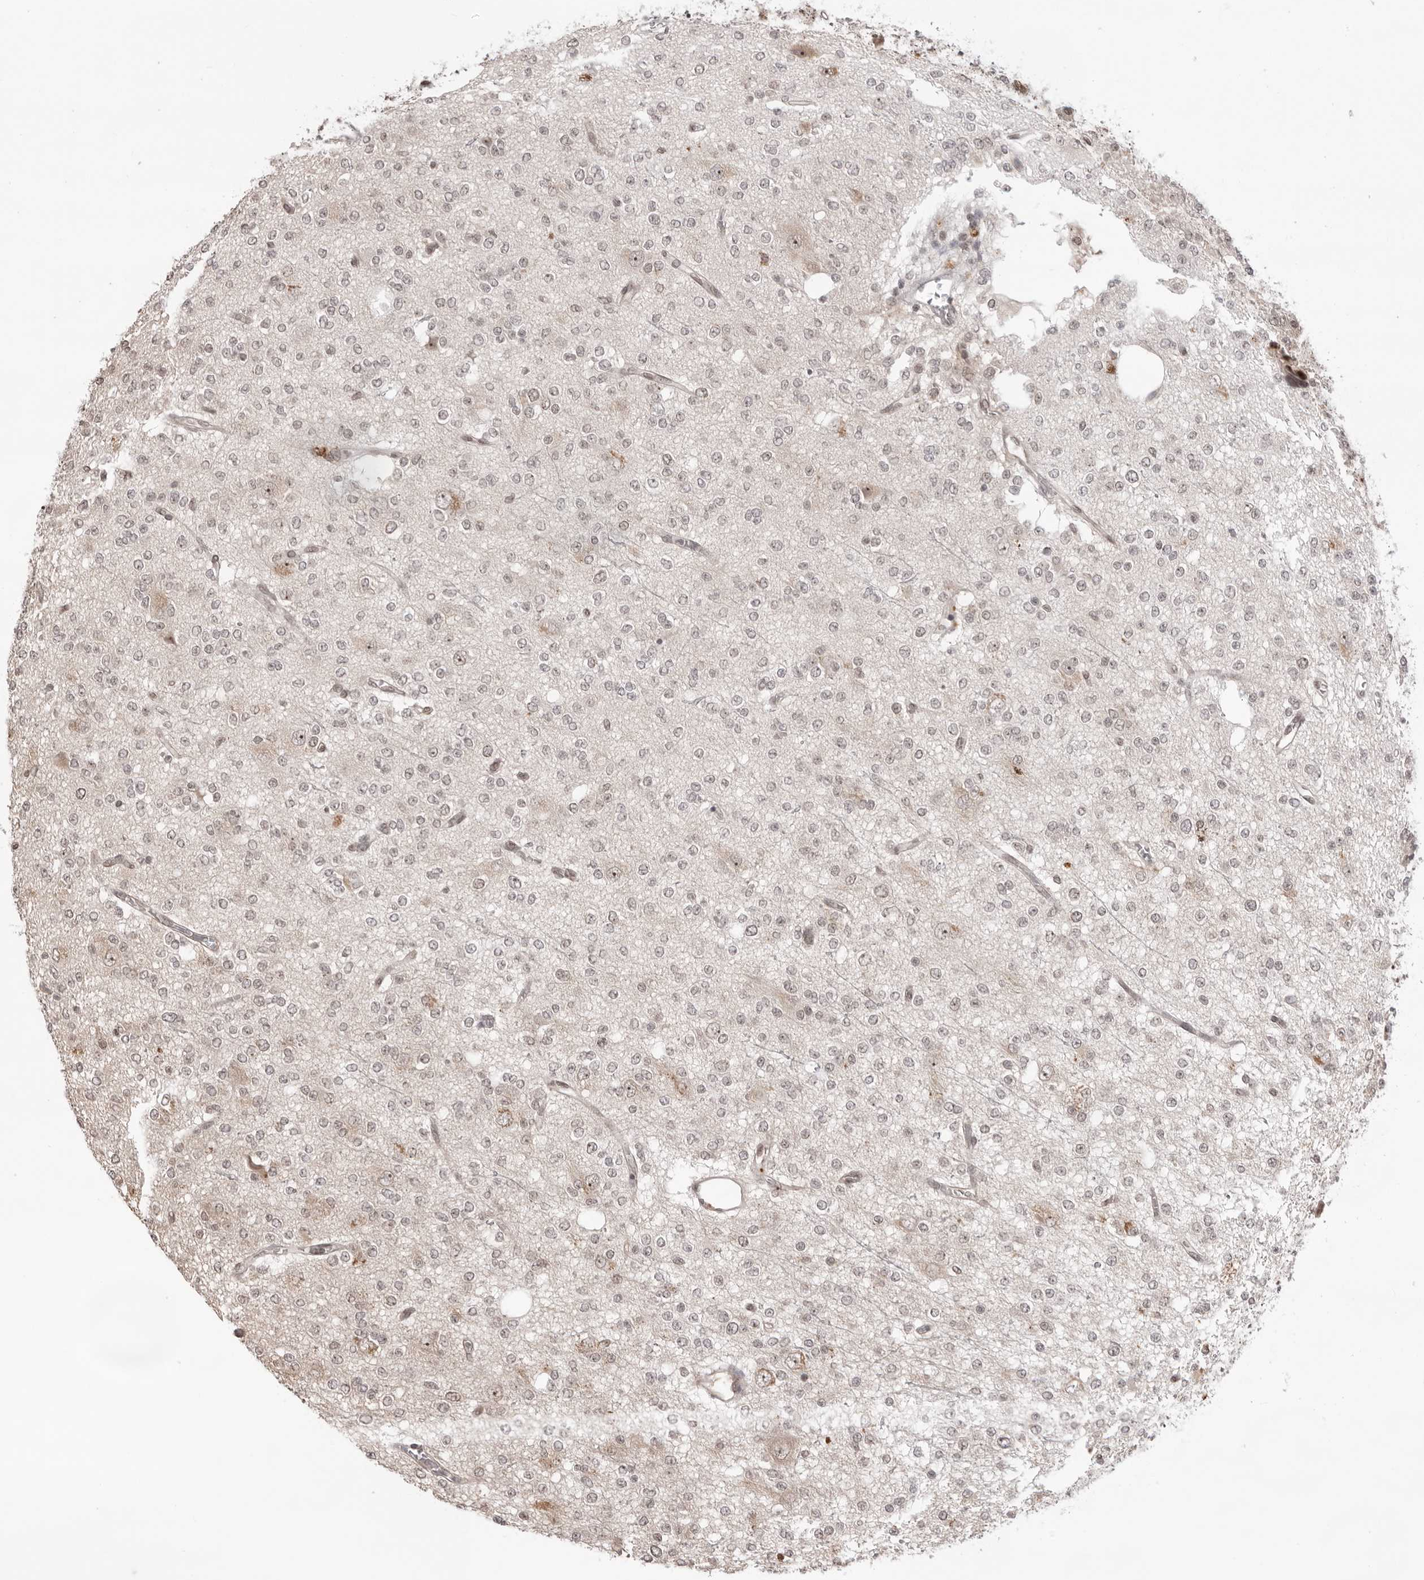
{"staining": {"intensity": "negative", "quantity": "none", "location": "none"}, "tissue": "glioma", "cell_type": "Tumor cells", "image_type": "cancer", "snomed": [{"axis": "morphology", "description": "Glioma, malignant, Low grade"}, {"axis": "topography", "description": "Brain"}], "caption": "Immunohistochemistry of low-grade glioma (malignant) shows no staining in tumor cells. (Immunohistochemistry, brightfield microscopy, high magnification).", "gene": "EXOSC10", "patient": {"sex": "male", "age": 38}}